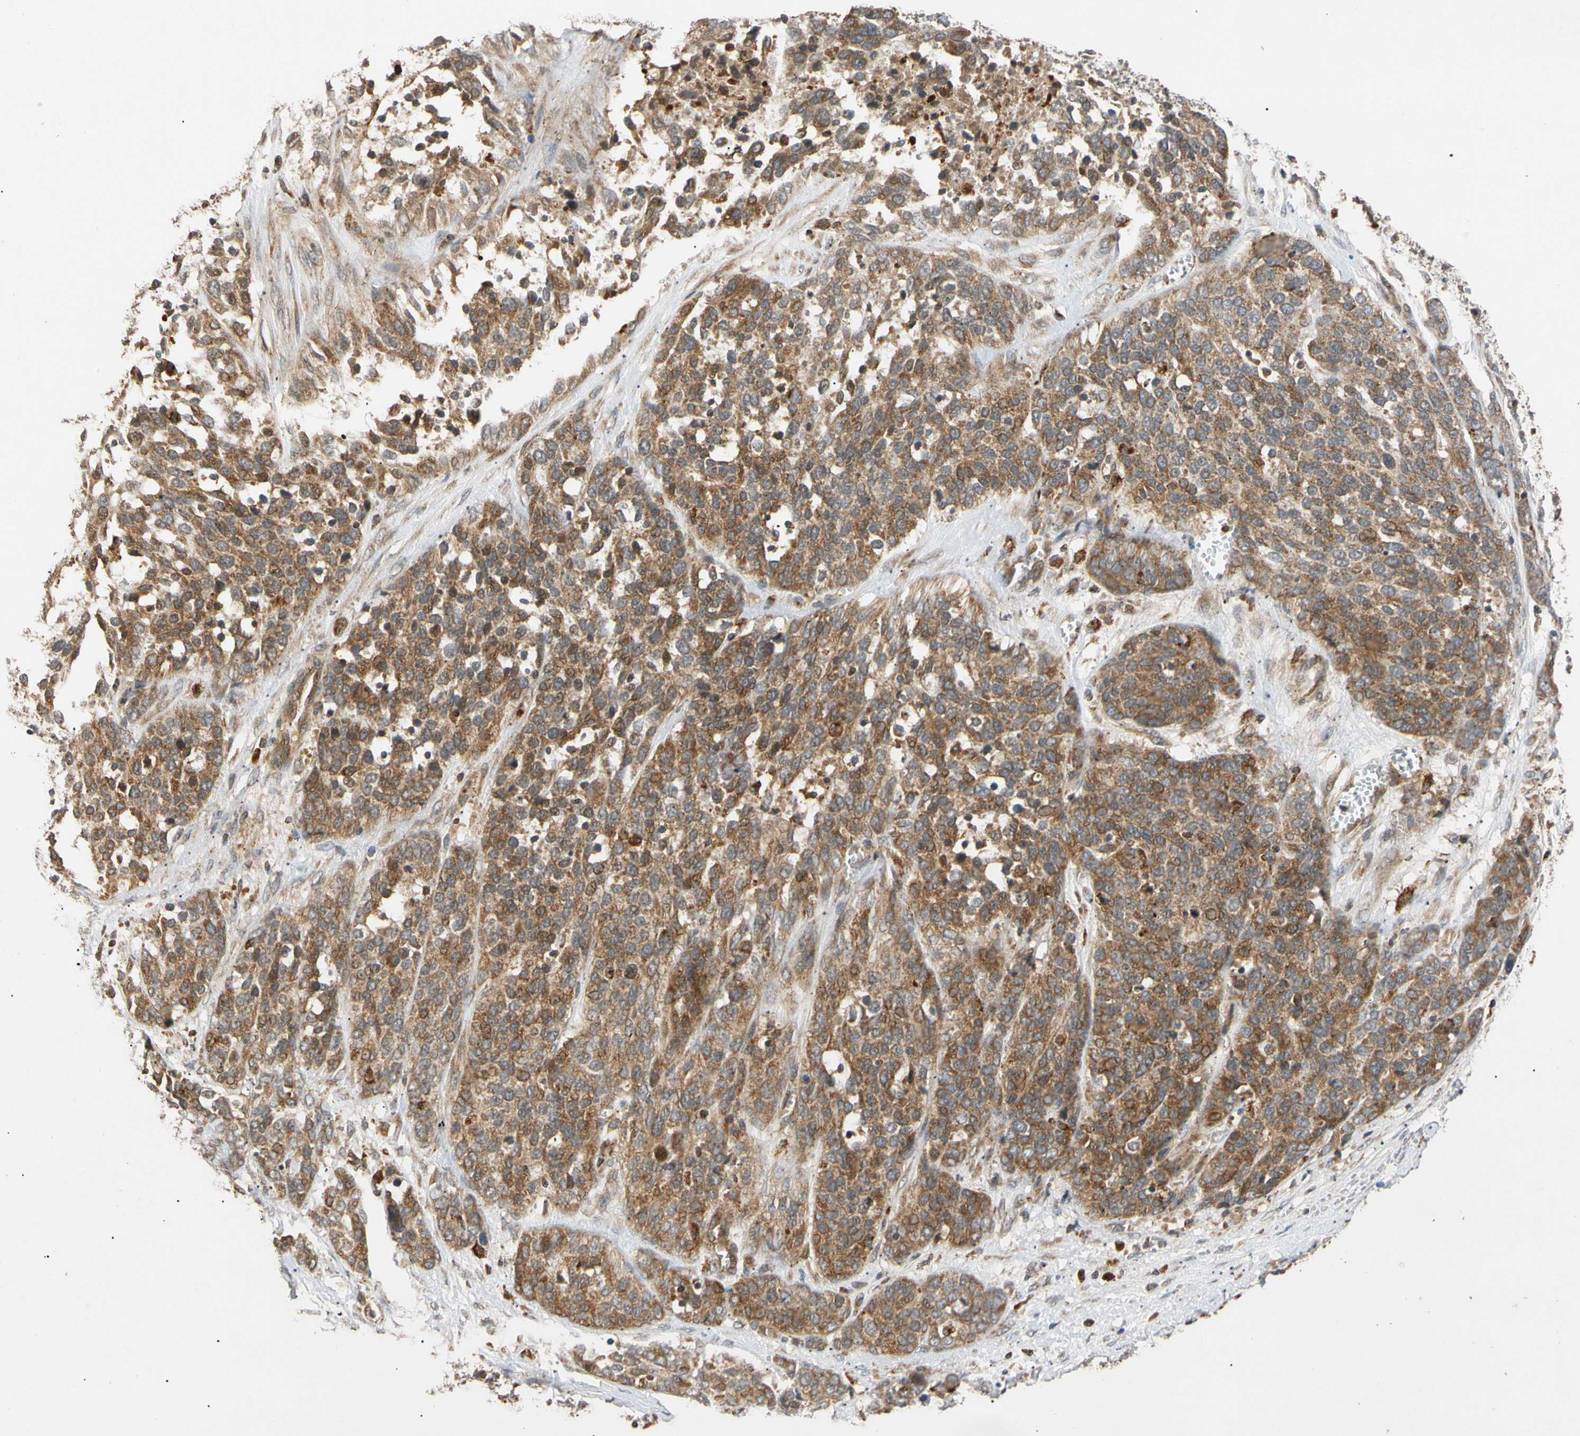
{"staining": {"intensity": "strong", "quantity": ">75%", "location": "cytoplasmic/membranous"}, "tissue": "ovarian cancer", "cell_type": "Tumor cells", "image_type": "cancer", "snomed": [{"axis": "morphology", "description": "Cystadenocarcinoma, serous, NOS"}, {"axis": "topography", "description": "Ovary"}], "caption": "Immunohistochemical staining of human ovarian cancer (serous cystadenocarcinoma) demonstrates strong cytoplasmic/membranous protein staining in approximately >75% of tumor cells.", "gene": "MRPS22", "patient": {"sex": "female", "age": 44}}